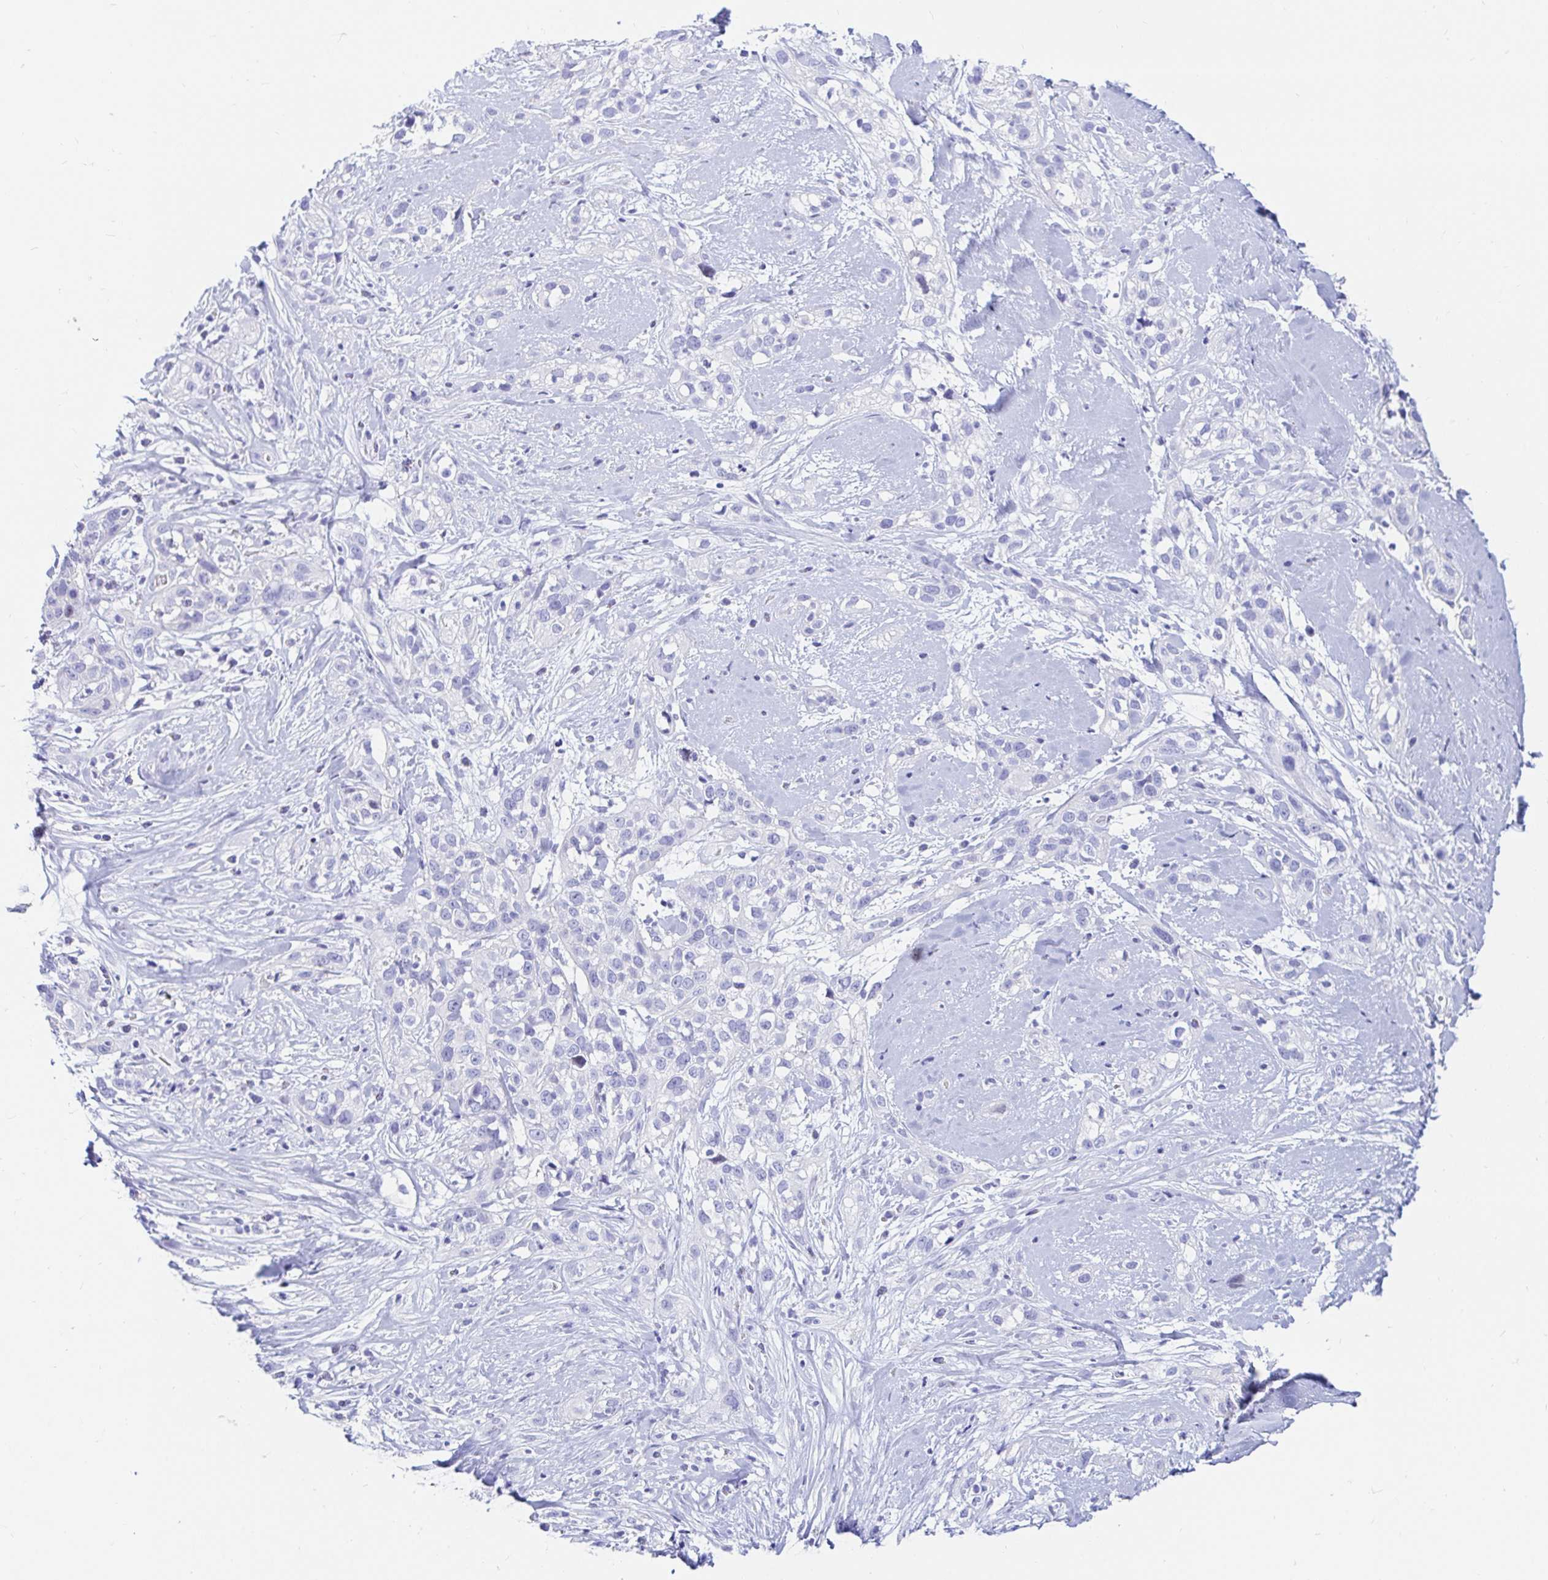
{"staining": {"intensity": "negative", "quantity": "none", "location": "none"}, "tissue": "skin cancer", "cell_type": "Tumor cells", "image_type": "cancer", "snomed": [{"axis": "morphology", "description": "Squamous cell carcinoma, NOS"}, {"axis": "topography", "description": "Skin"}], "caption": "DAB immunohistochemical staining of skin cancer (squamous cell carcinoma) shows no significant staining in tumor cells.", "gene": "PPP1R1B", "patient": {"sex": "male", "age": 82}}